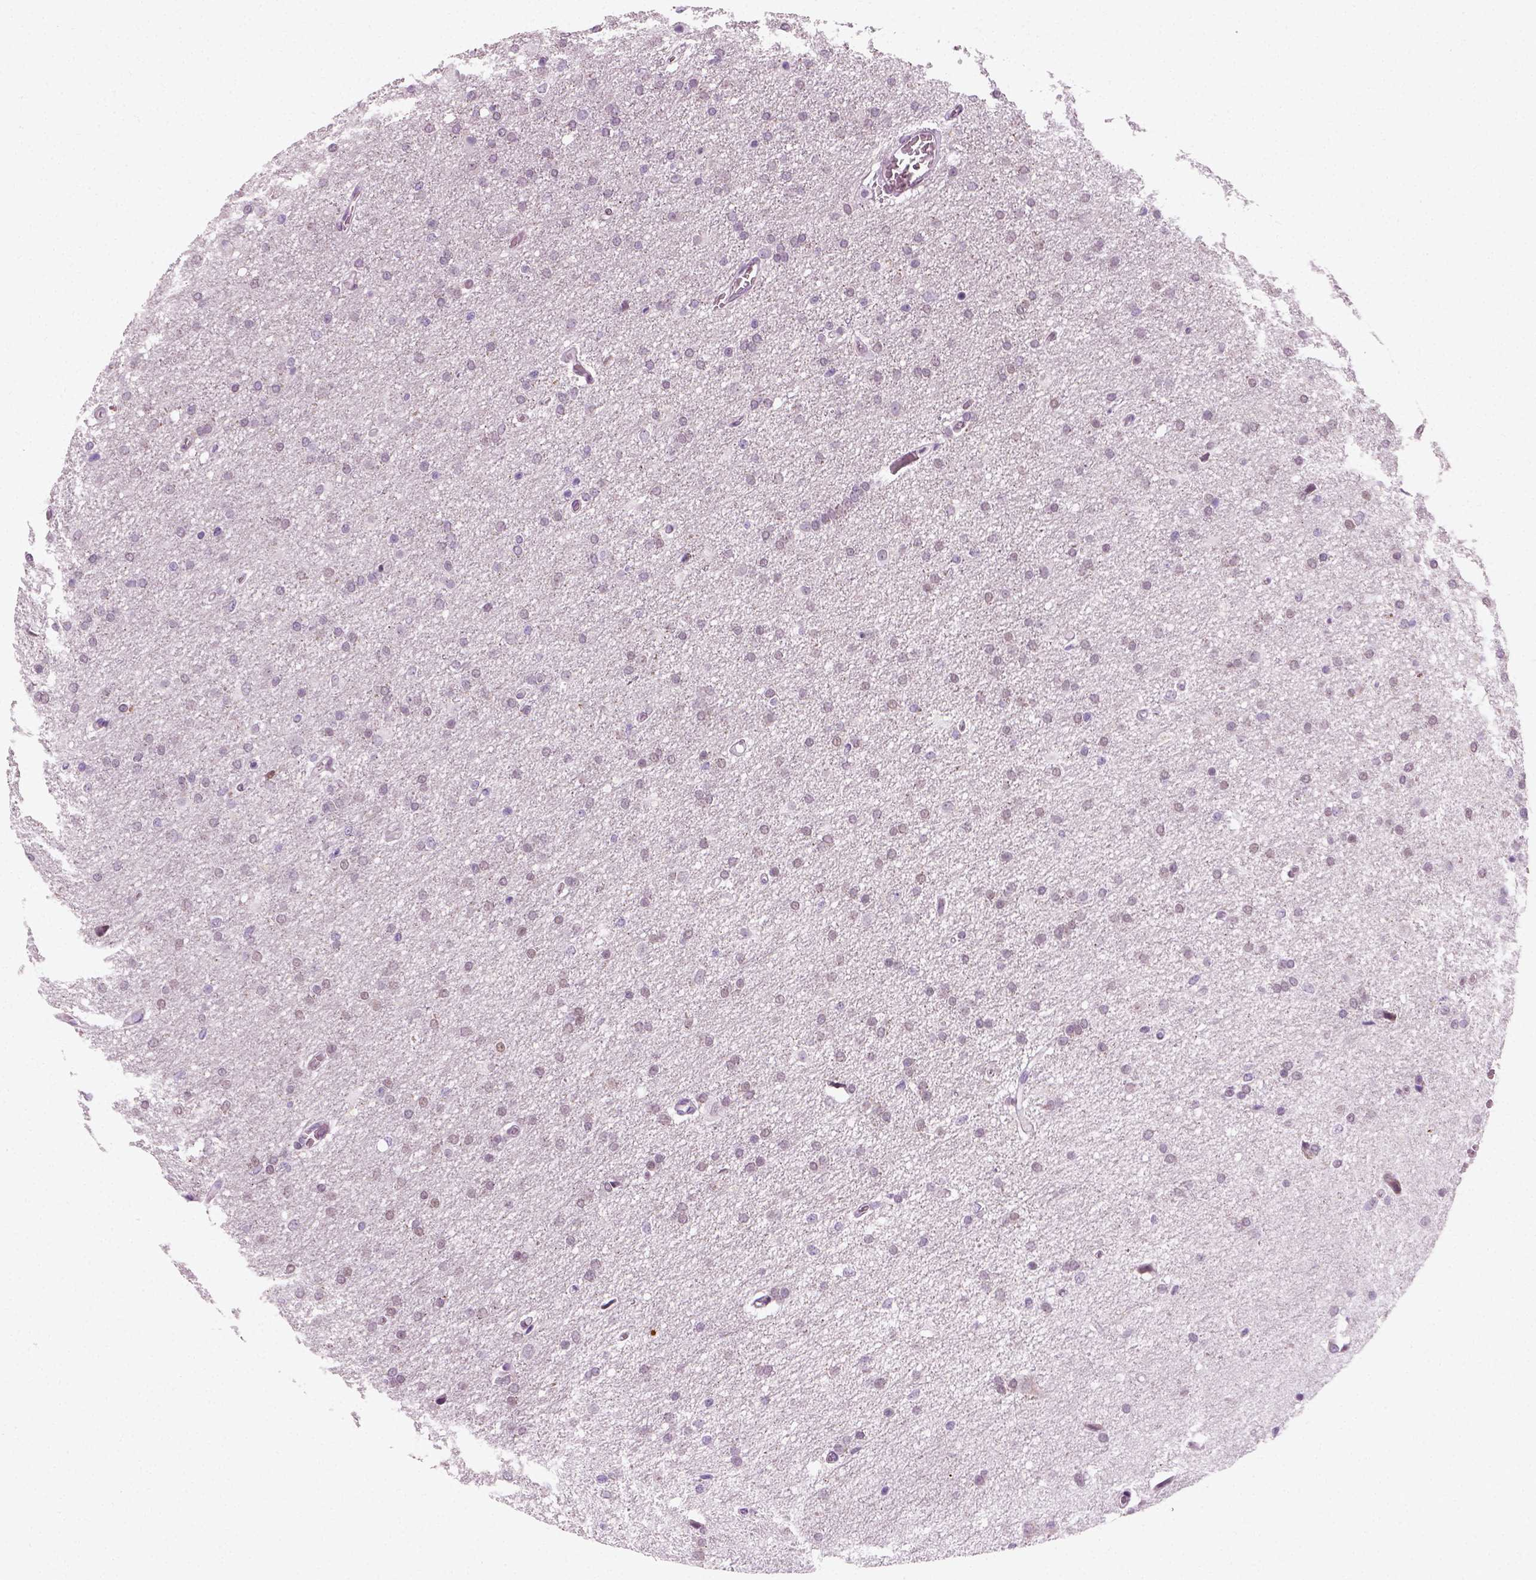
{"staining": {"intensity": "negative", "quantity": "none", "location": "none"}, "tissue": "glioma", "cell_type": "Tumor cells", "image_type": "cancer", "snomed": [{"axis": "morphology", "description": "Glioma, malignant, High grade"}, {"axis": "topography", "description": "Cerebral cortex"}], "caption": "Human glioma stained for a protein using immunohistochemistry (IHC) demonstrates no positivity in tumor cells.", "gene": "SPATA31E1", "patient": {"sex": "male", "age": 70}}